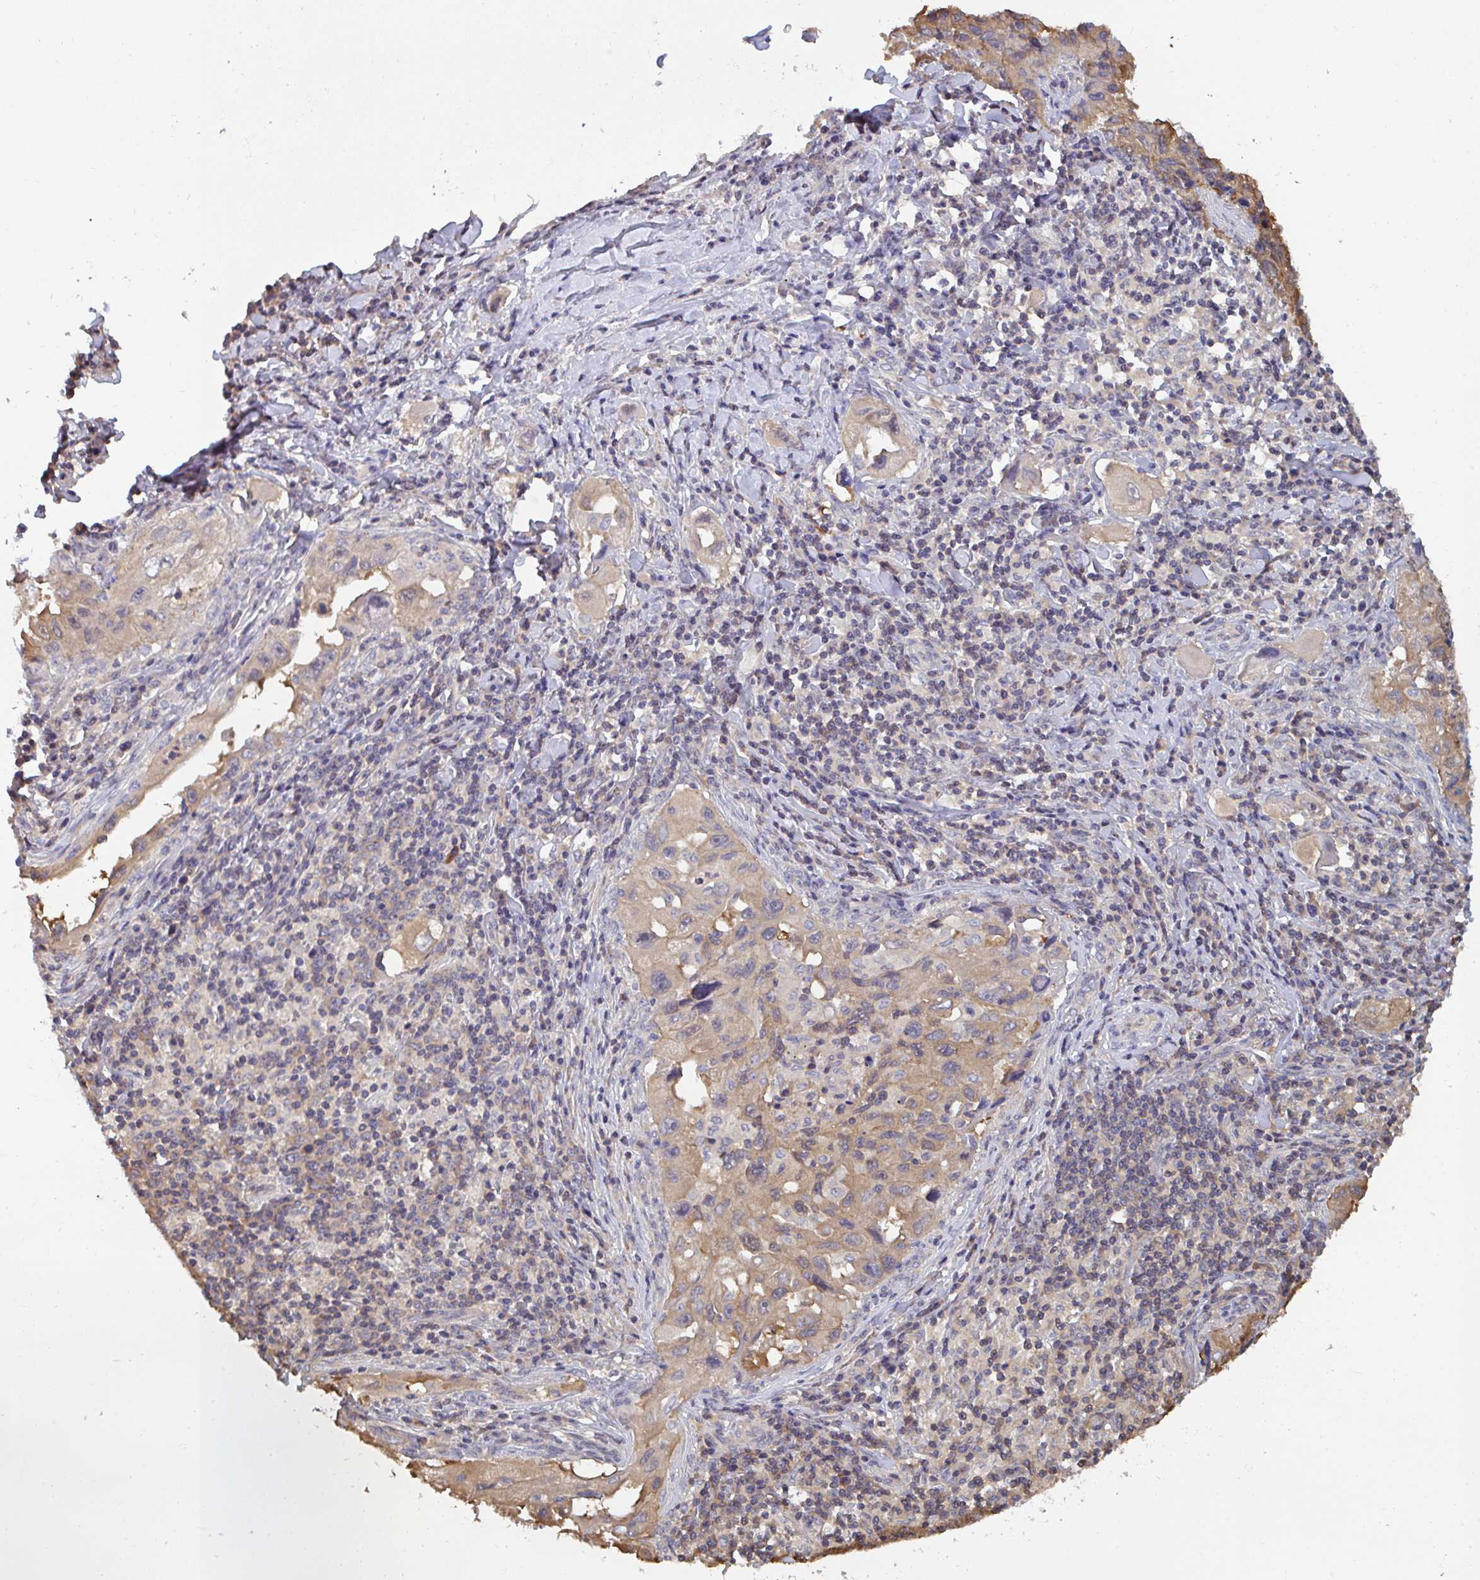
{"staining": {"intensity": "weak", "quantity": "25%-75%", "location": "cytoplasmic/membranous"}, "tissue": "lung cancer", "cell_type": "Tumor cells", "image_type": "cancer", "snomed": [{"axis": "morphology", "description": "Adenocarcinoma, NOS"}, {"axis": "topography", "description": "Lung"}], "caption": "Protein staining by immunohistochemistry (IHC) displays weak cytoplasmic/membranous expression in approximately 25%-75% of tumor cells in lung cancer.", "gene": "TTC9C", "patient": {"sex": "female", "age": 73}}